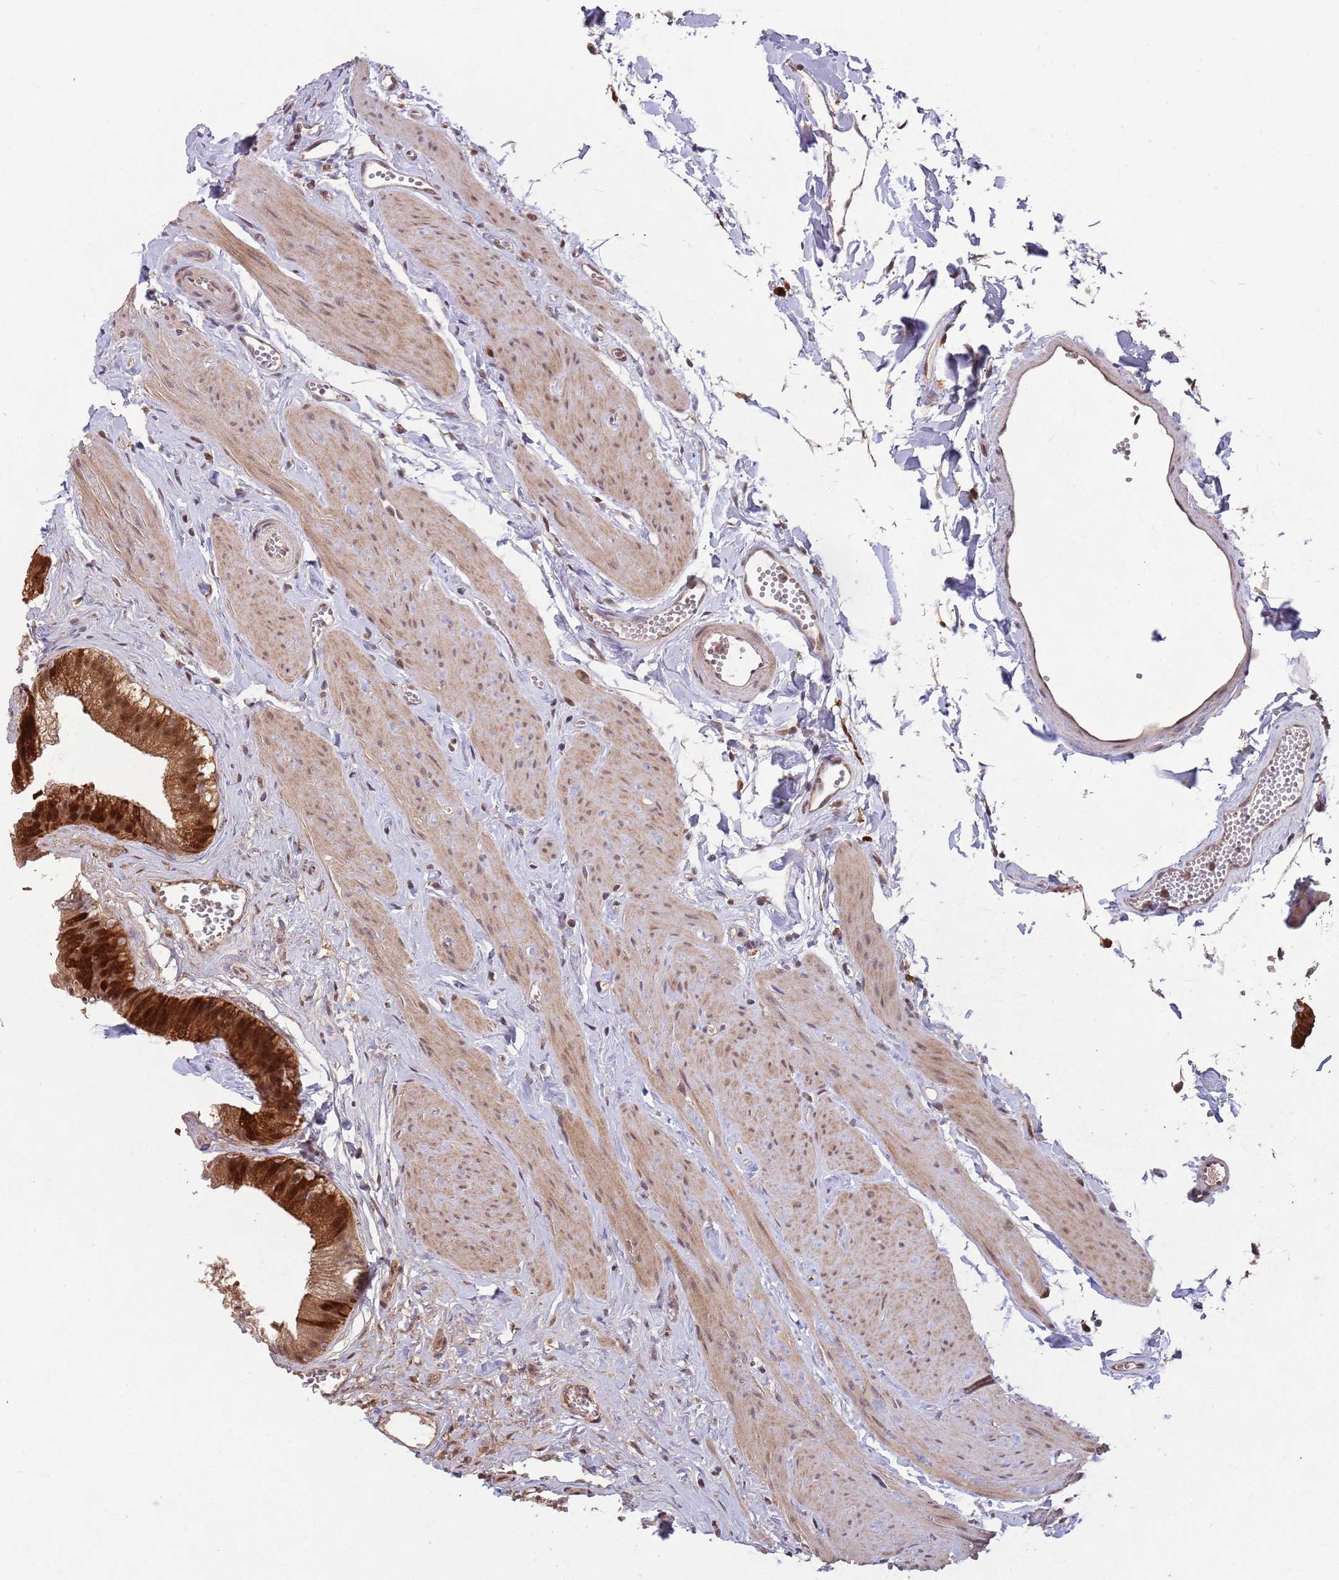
{"staining": {"intensity": "strong", "quantity": ">75%", "location": "cytoplasmic/membranous,nuclear"}, "tissue": "gallbladder", "cell_type": "Glandular cells", "image_type": "normal", "snomed": [{"axis": "morphology", "description": "Normal tissue, NOS"}, {"axis": "topography", "description": "Gallbladder"}], "caption": "Protein staining of benign gallbladder demonstrates strong cytoplasmic/membranous,nuclear expression in about >75% of glandular cells.", "gene": "ZNF639", "patient": {"sex": "female", "age": 54}}